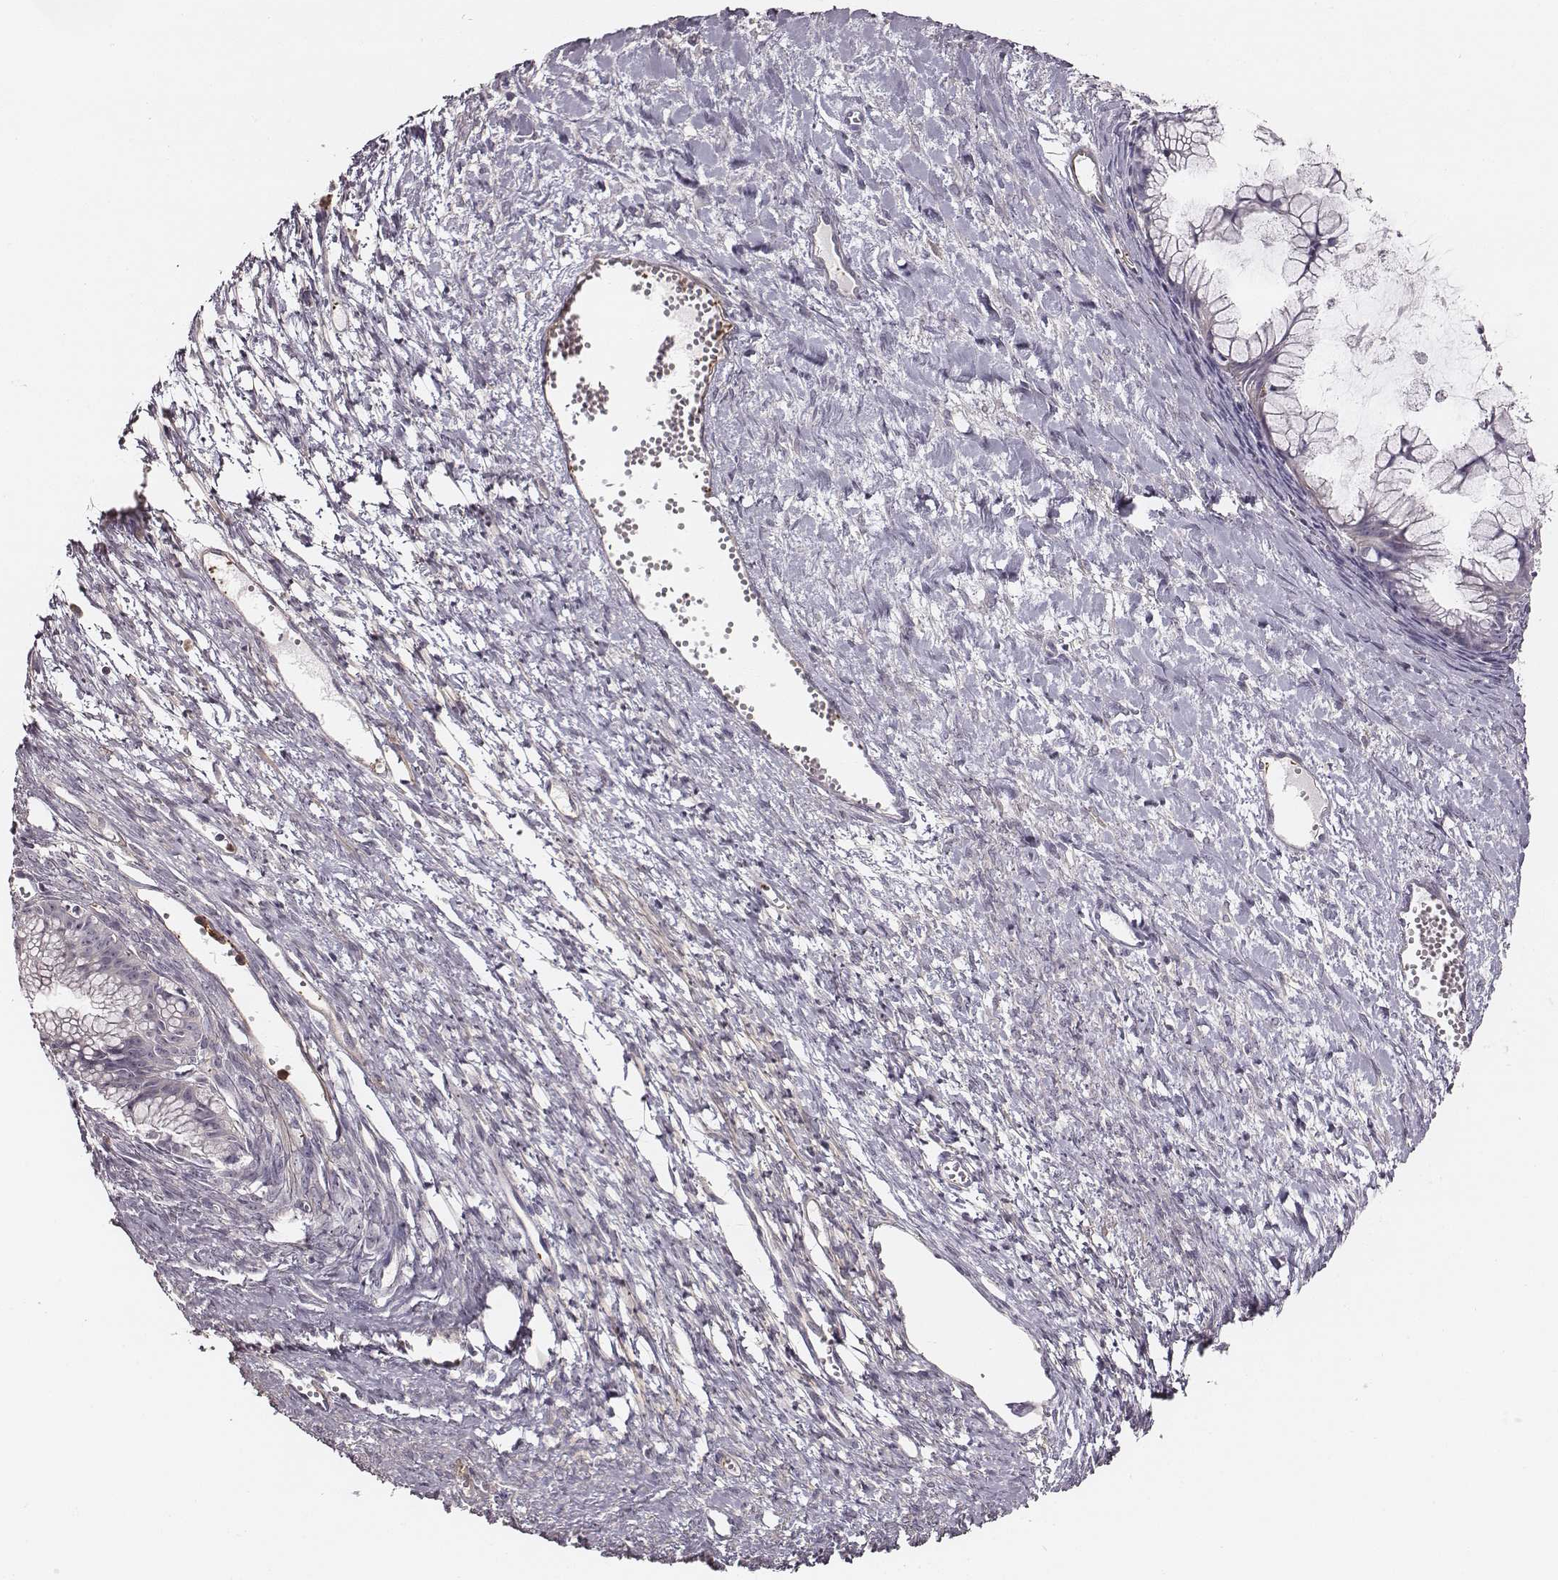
{"staining": {"intensity": "negative", "quantity": "none", "location": "none"}, "tissue": "ovarian cancer", "cell_type": "Tumor cells", "image_type": "cancer", "snomed": [{"axis": "morphology", "description": "Cystadenocarcinoma, mucinous, NOS"}, {"axis": "topography", "description": "Ovary"}], "caption": "Immunohistochemistry (IHC) photomicrograph of mucinous cystadenocarcinoma (ovarian) stained for a protein (brown), which shows no positivity in tumor cells. Brightfield microscopy of immunohistochemistry (IHC) stained with DAB (brown) and hematoxylin (blue), captured at high magnification.", "gene": "ZYX", "patient": {"sex": "female", "age": 41}}